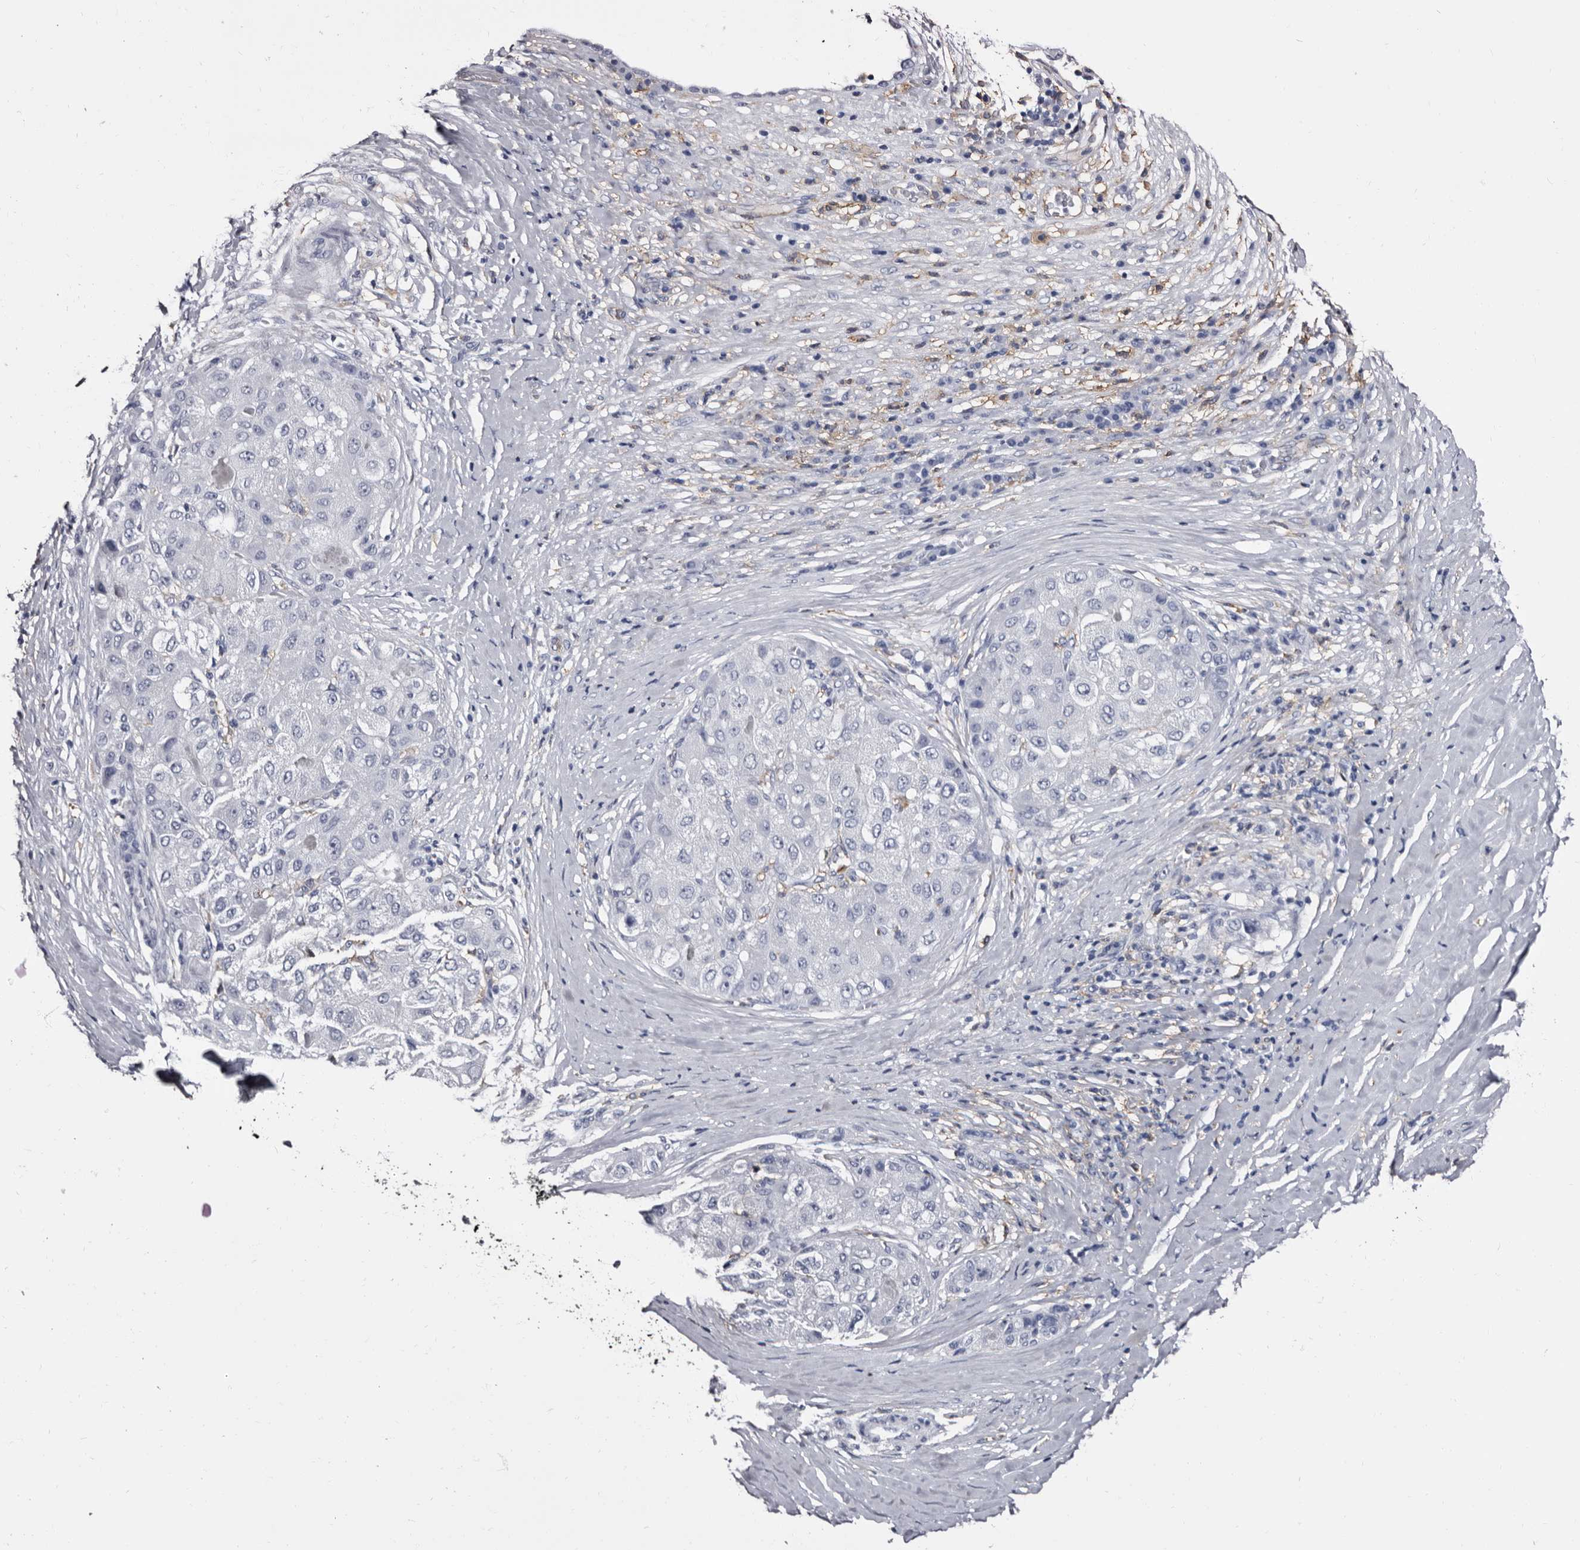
{"staining": {"intensity": "negative", "quantity": "none", "location": "none"}, "tissue": "liver cancer", "cell_type": "Tumor cells", "image_type": "cancer", "snomed": [{"axis": "morphology", "description": "Carcinoma, Hepatocellular, NOS"}, {"axis": "topography", "description": "Liver"}], "caption": "This is an IHC histopathology image of human liver cancer. There is no staining in tumor cells.", "gene": "EPB41L3", "patient": {"sex": "male", "age": 80}}